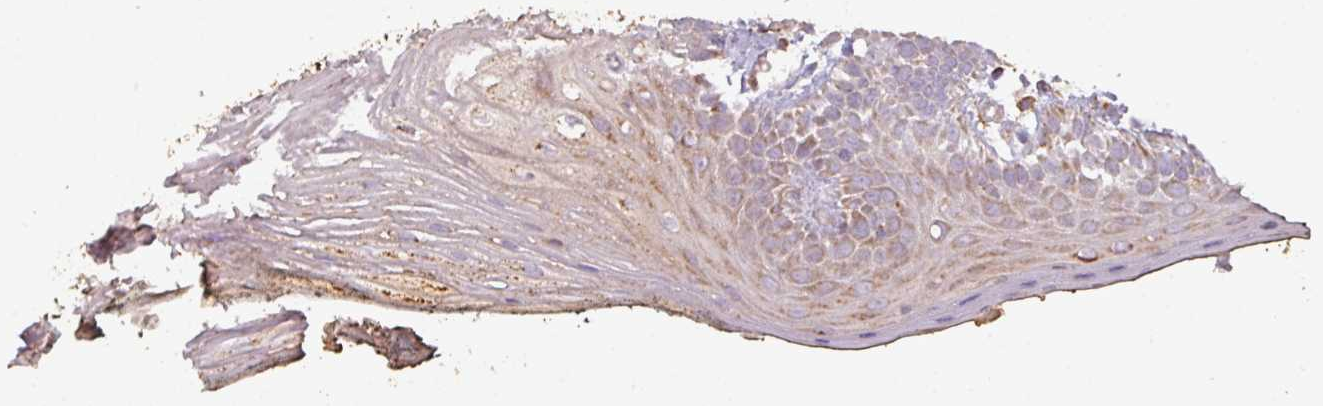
{"staining": {"intensity": "moderate", "quantity": "25%-75%", "location": "cytoplasmic/membranous"}, "tissue": "oral mucosa", "cell_type": "Squamous epithelial cells", "image_type": "normal", "snomed": [{"axis": "morphology", "description": "Normal tissue, NOS"}, {"axis": "morphology", "description": "Squamous cell carcinoma, NOS"}, {"axis": "topography", "description": "Oral tissue"}, {"axis": "topography", "description": "Head-Neck"}], "caption": "The immunohistochemical stain labels moderate cytoplasmic/membranous positivity in squamous epithelial cells of benign oral mucosa. (DAB = brown stain, brightfield microscopy at high magnification).", "gene": "ENSG00000260170", "patient": {"sex": "female", "age": 81}}